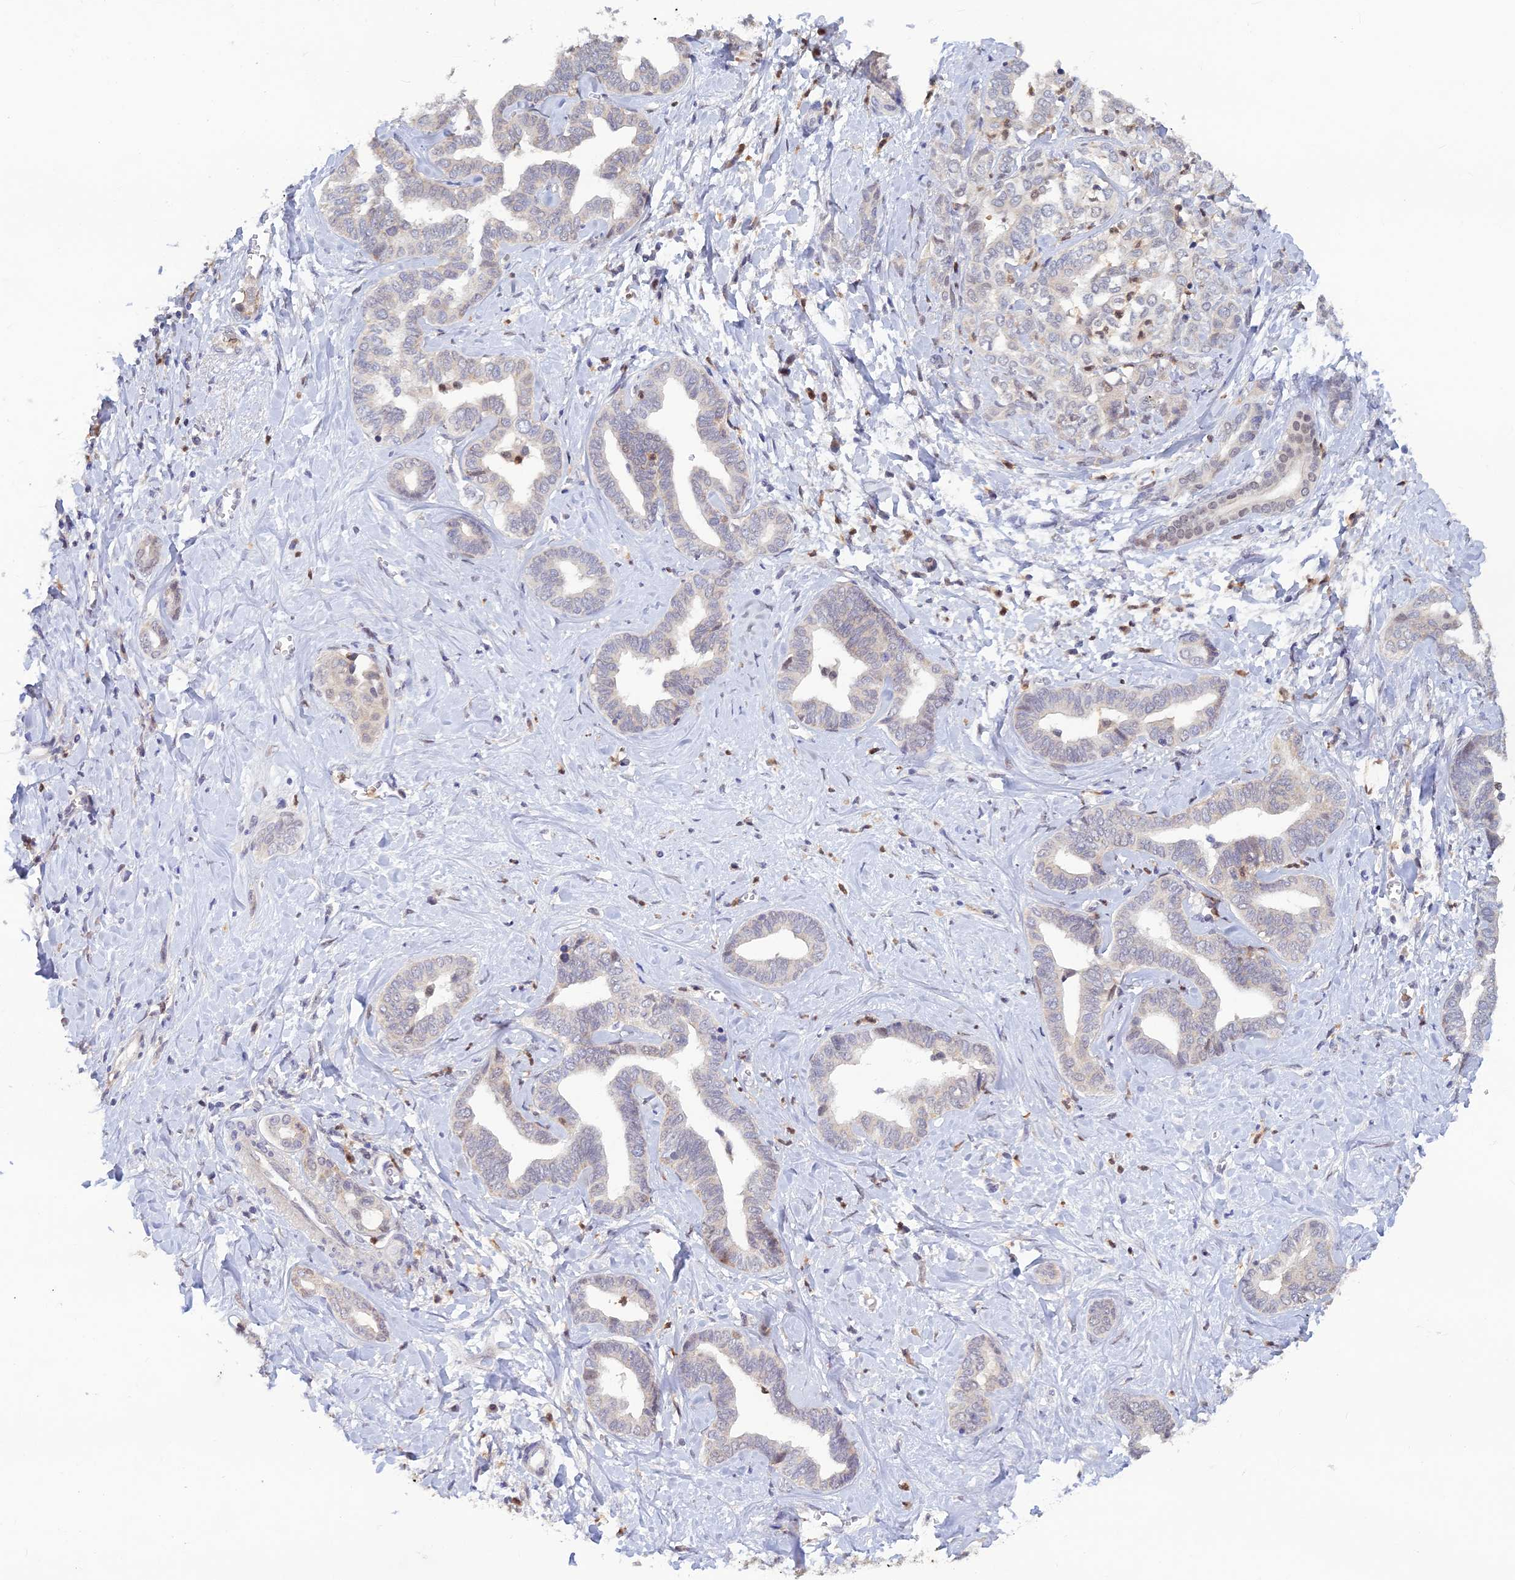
{"staining": {"intensity": "negative", "quantity": "none", "location": "none"}, "tissue": "liver cancer", "cell_type": "Tumor cells", "image_type": "cancer", "snomed": [{"axis": "morphology", "description": "Cholangiocarcinoma"}, {"axis": "topography", "description": "Liver"}], "caption": "Liver cholangiocarcinoma was stained to show a protein in brown. There is no significant staining in tumor cells.", "gene": "FASTKD5", "patient": {"sex": "female", "age": 77}}